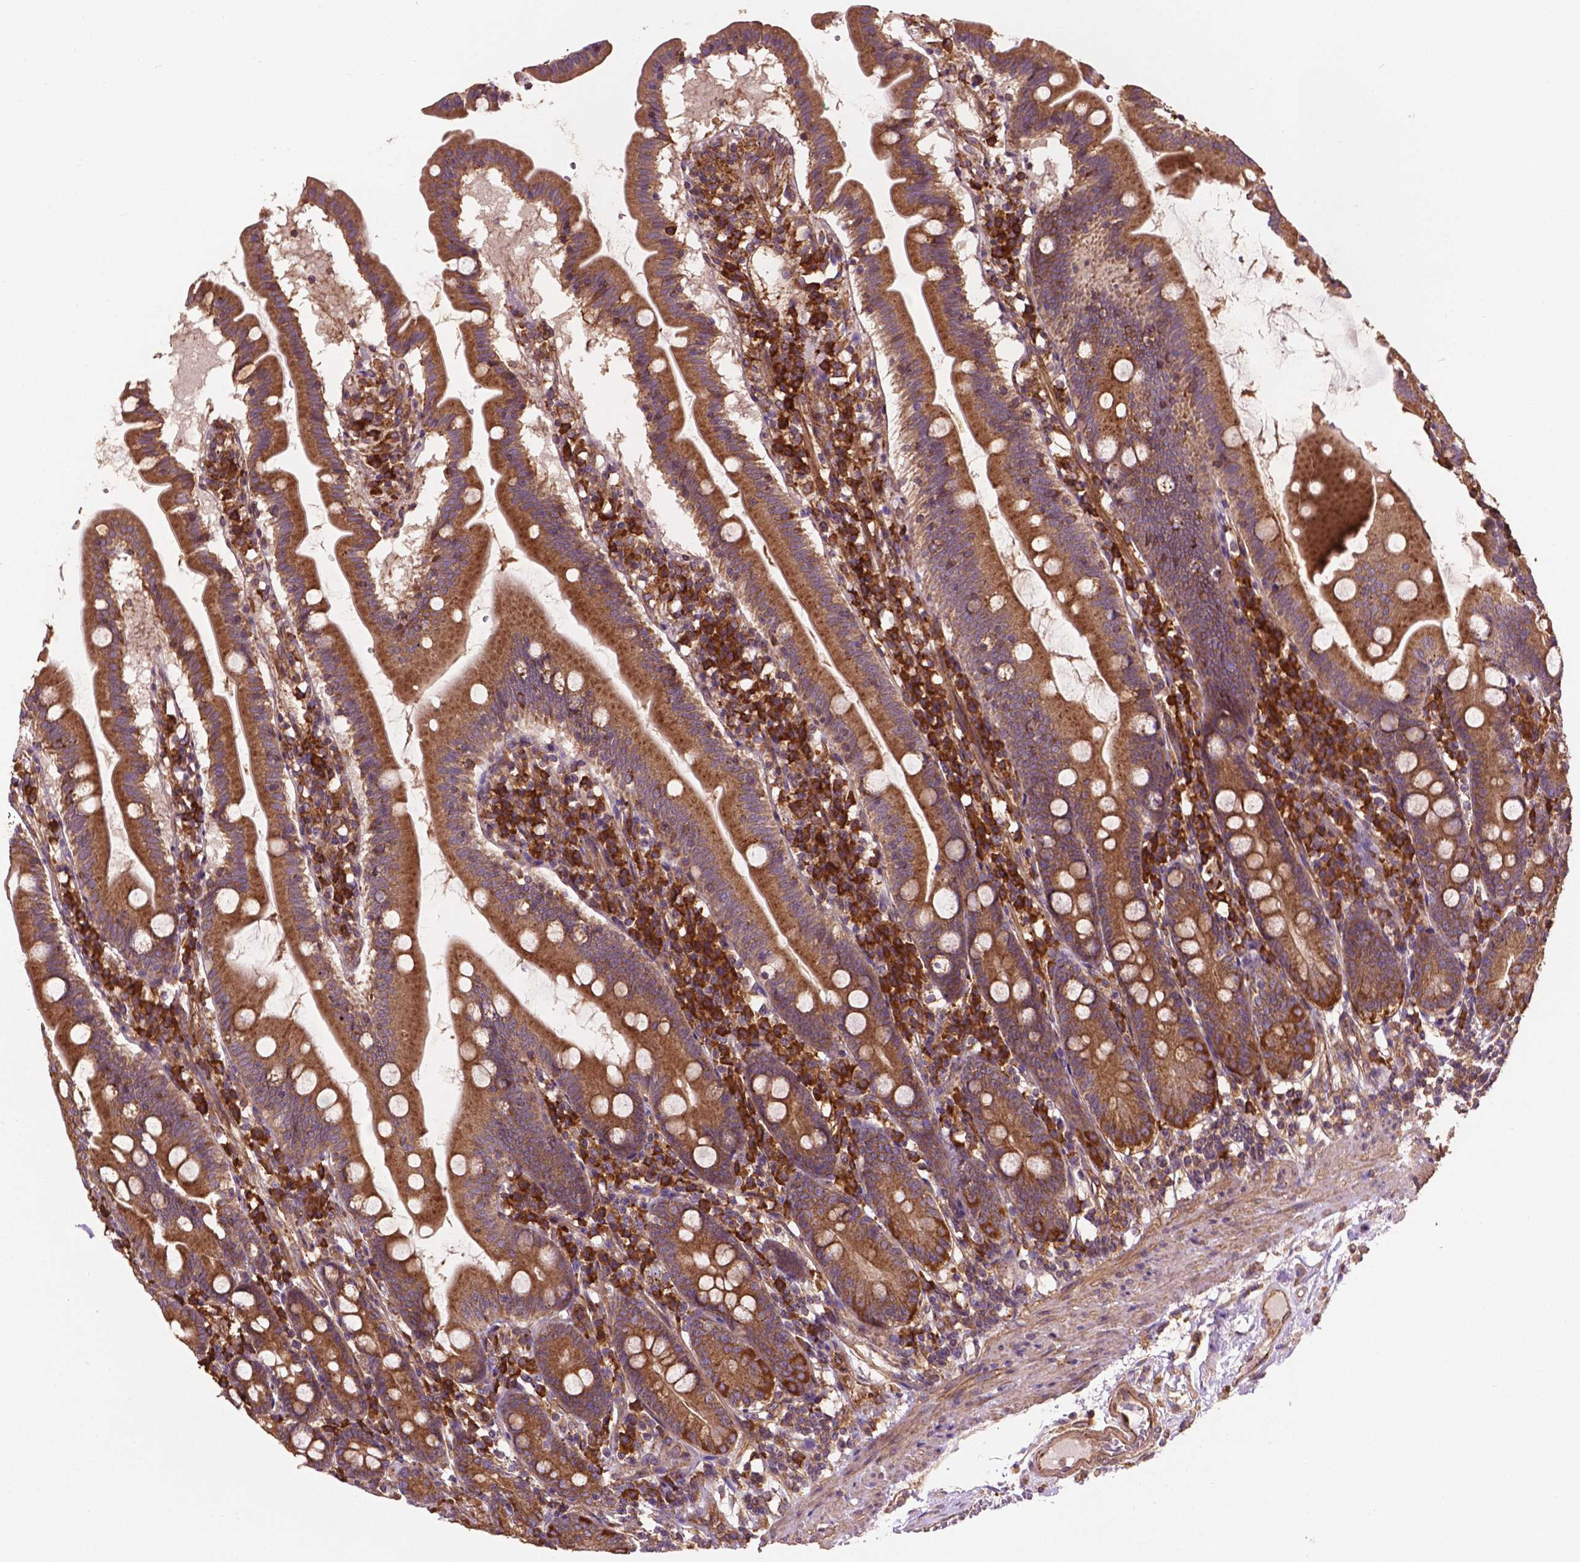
{"staining": {"intensity": "moderate", "quantity": ">75%", "location": "cytoplasmic/membranous"}, "tissue": "duodenum", "cell_type": "Glandular cells", "image_type": "normal", "snomed": [{"axis": "morphology", "description": "Normal tissue, NOS"}, {"axis": "topography", "description": "Duodenum"}], "caption": "The micrograph shows a brown stain indicating the presence of a protein in the cytoplasmic/membranous of glandular cells in duodenum. (DAB = brown stain, brightfield microscopy at high magnification).", "gene": "CCDC71L", "patient": {"sex": "female", "age": 67}}